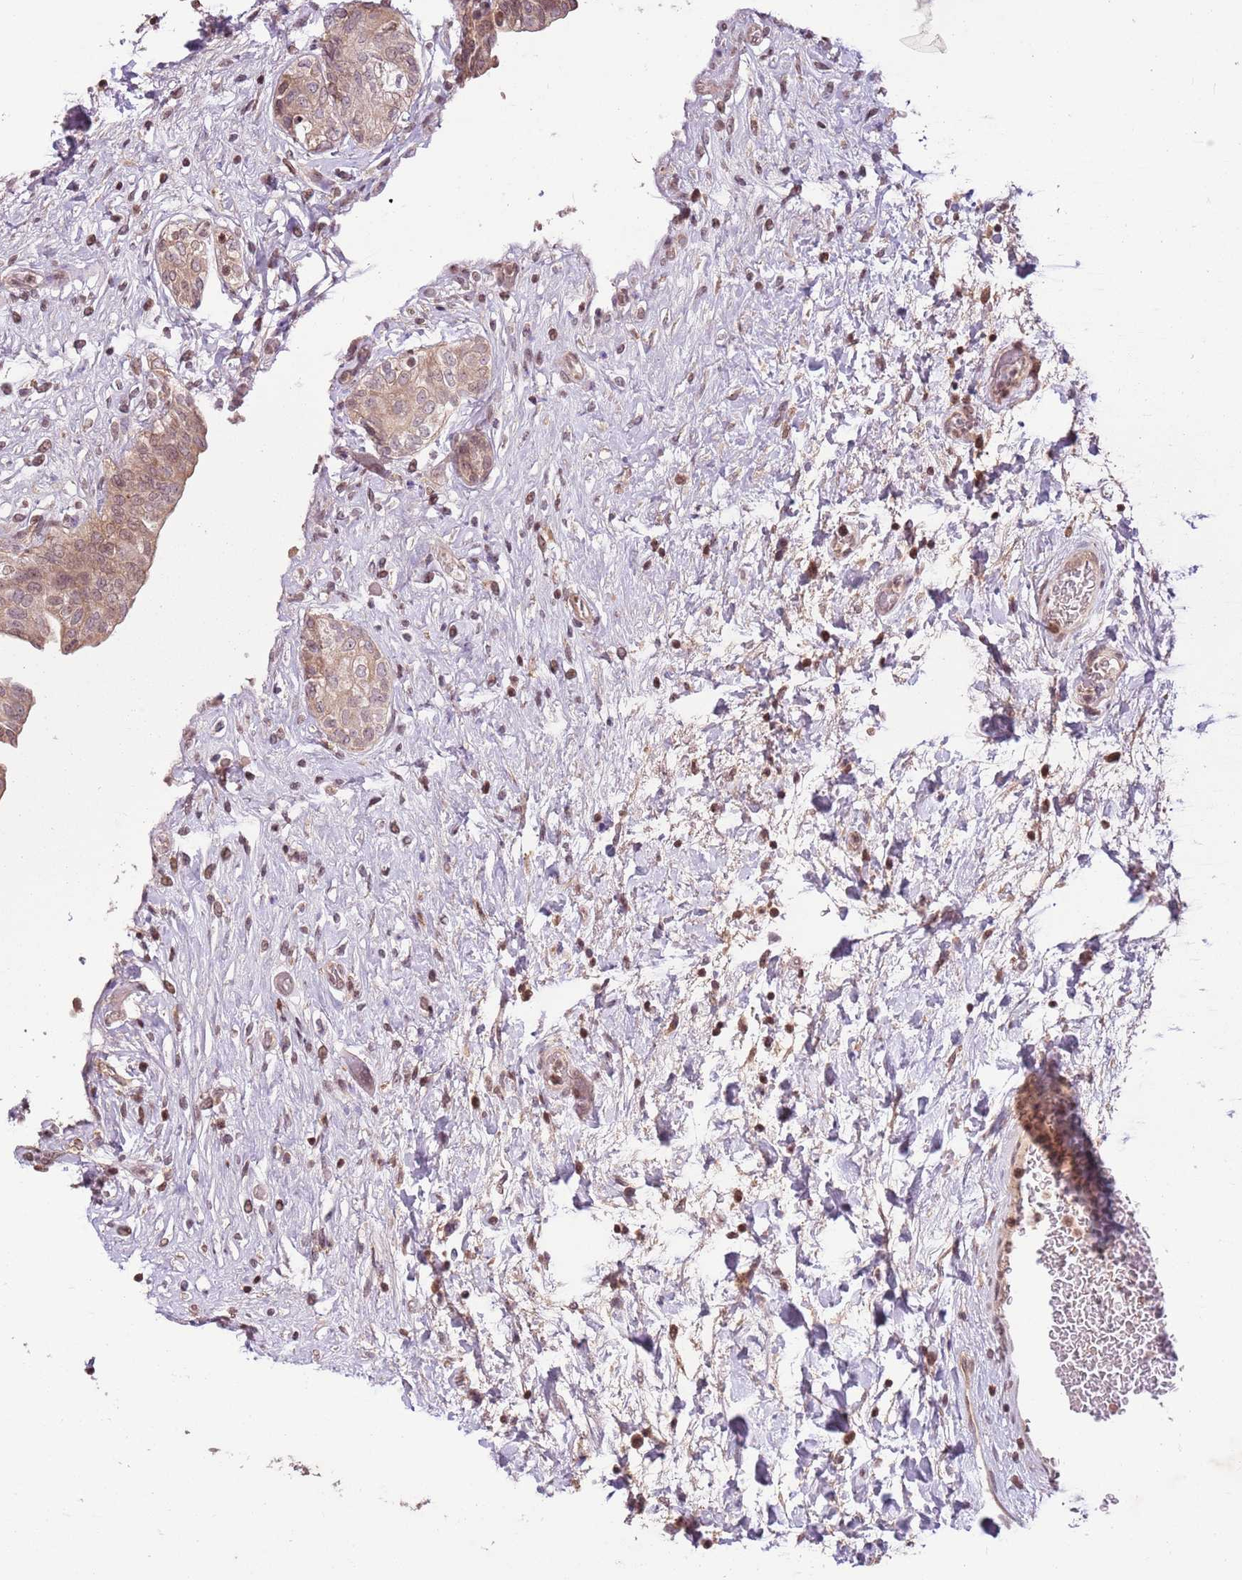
{"staining": {"intensity": "moderate", "quantity": ">75%", "location": "cytoplasmic/membranous,nuclear"}, "tissue": "urinary bladder", "cell_type": "Urothelial cells", "image_type": "normal", "snomed": [{"axis": "morphology", "description": "Normal tissue, NOS"}, {"axis": "topography", "description": "Urinary bladder"}], "caption": "Immunohistochemistry (IHC) of unremarkable urinary bladder demonstrates medium levels of moderate cytoplasmic/membranous,nuclear staining in approximately >75% of urothelial cells. The staining was performed using DAB (3,3'-diaminobenzidine) to visualize the protein expression in brown, while the nuclei were stained in blue with hematoxylin (Magnification: 20x).", "gene": "CAPN9", "patient": {"sex": "male", "age": 74}}